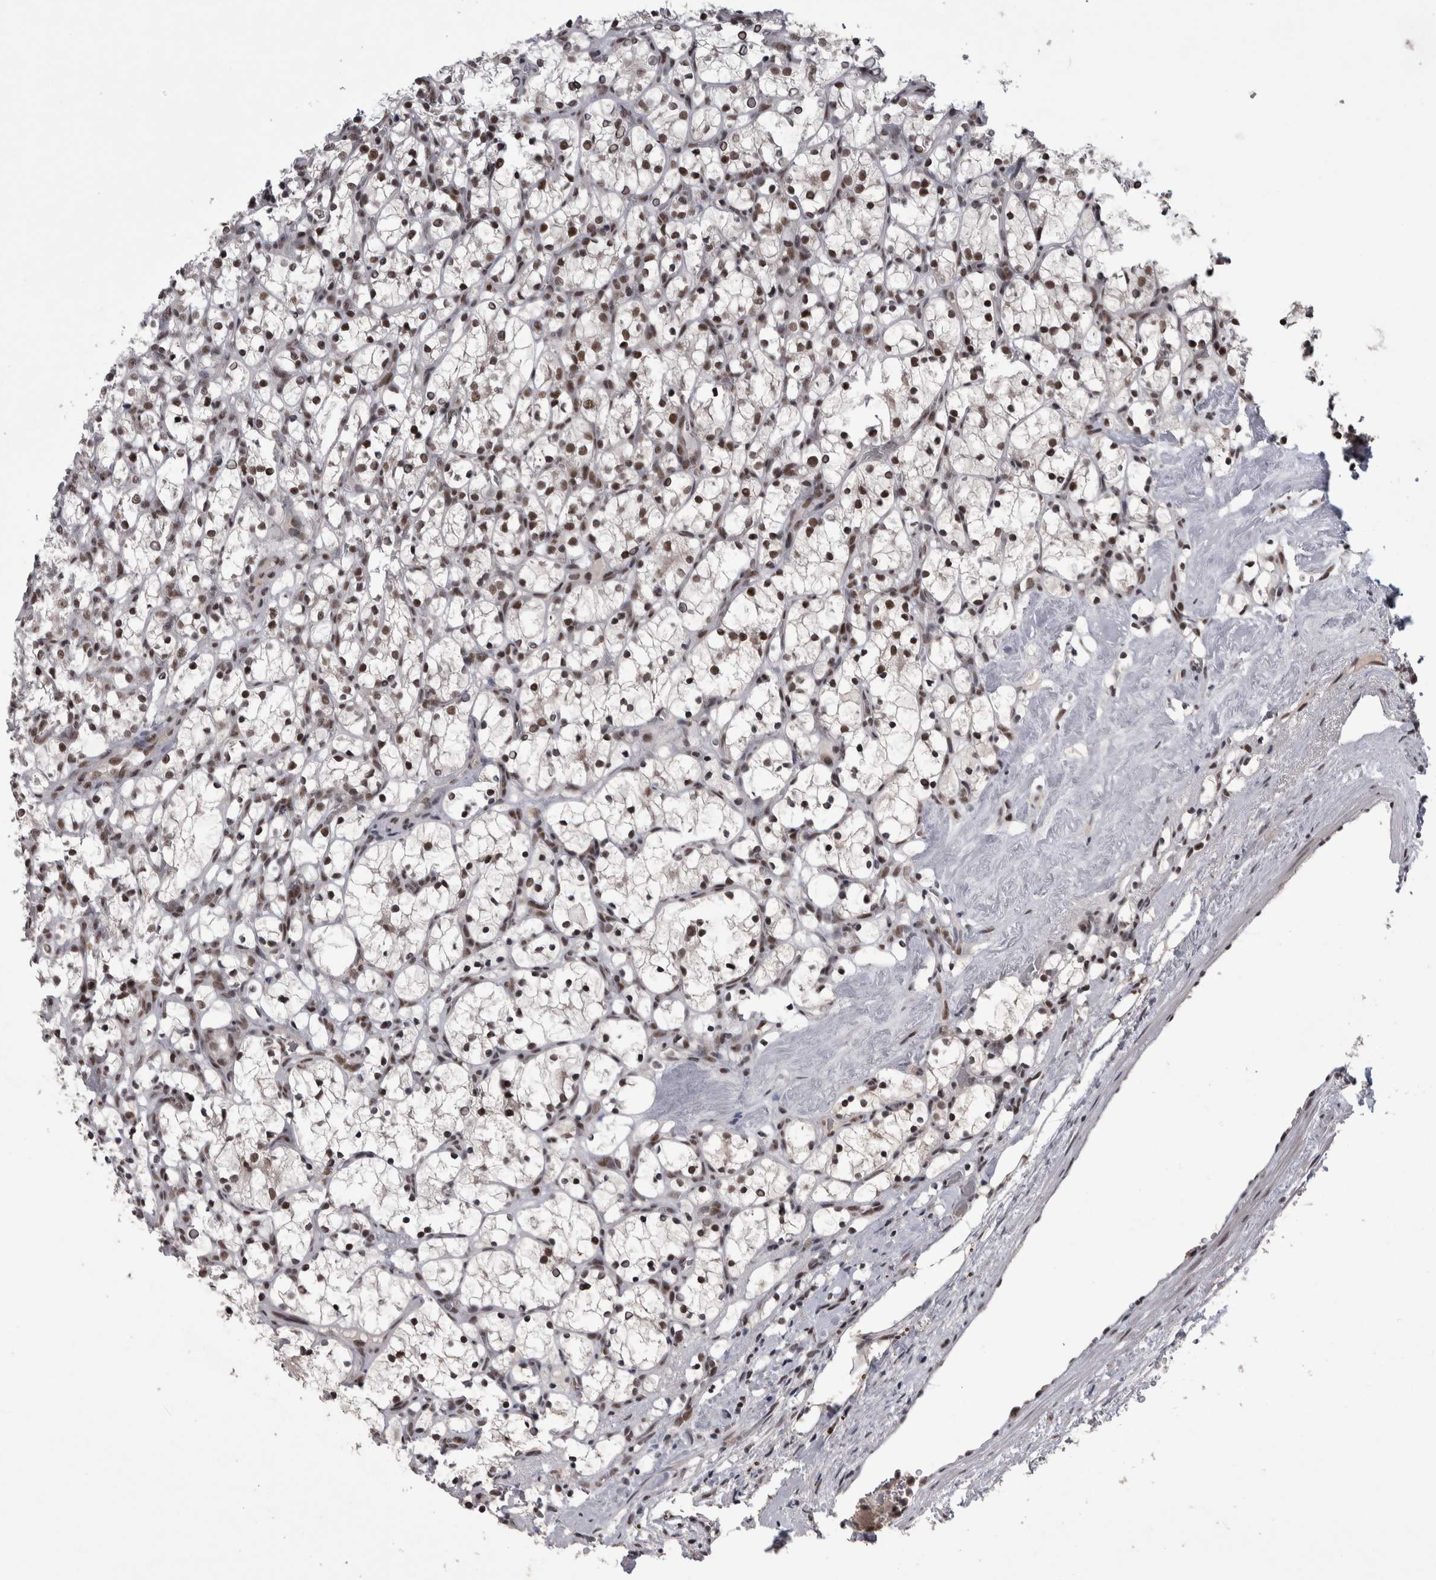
{"staining": {"intensity": "moderate", "quantity": ">75%", "location": "nuclear"}, "tissue": "renal cancer", "cell_type": "Tumor cells", "image_type": "cancer", "snomed": [{"axis": "morphology", "description": "Adenocarcinoma, NOS"}, {"axis": "topography", "description": "Kidney"}], "caption": "Approximately >75% of tumor cells in human renal adenocarcinoma show moderate nuclear protein positivity as visualized by brown immunohistochemical staining.", "gene": "DMTF1", "patient": {"sex": "female", "age": 69}}